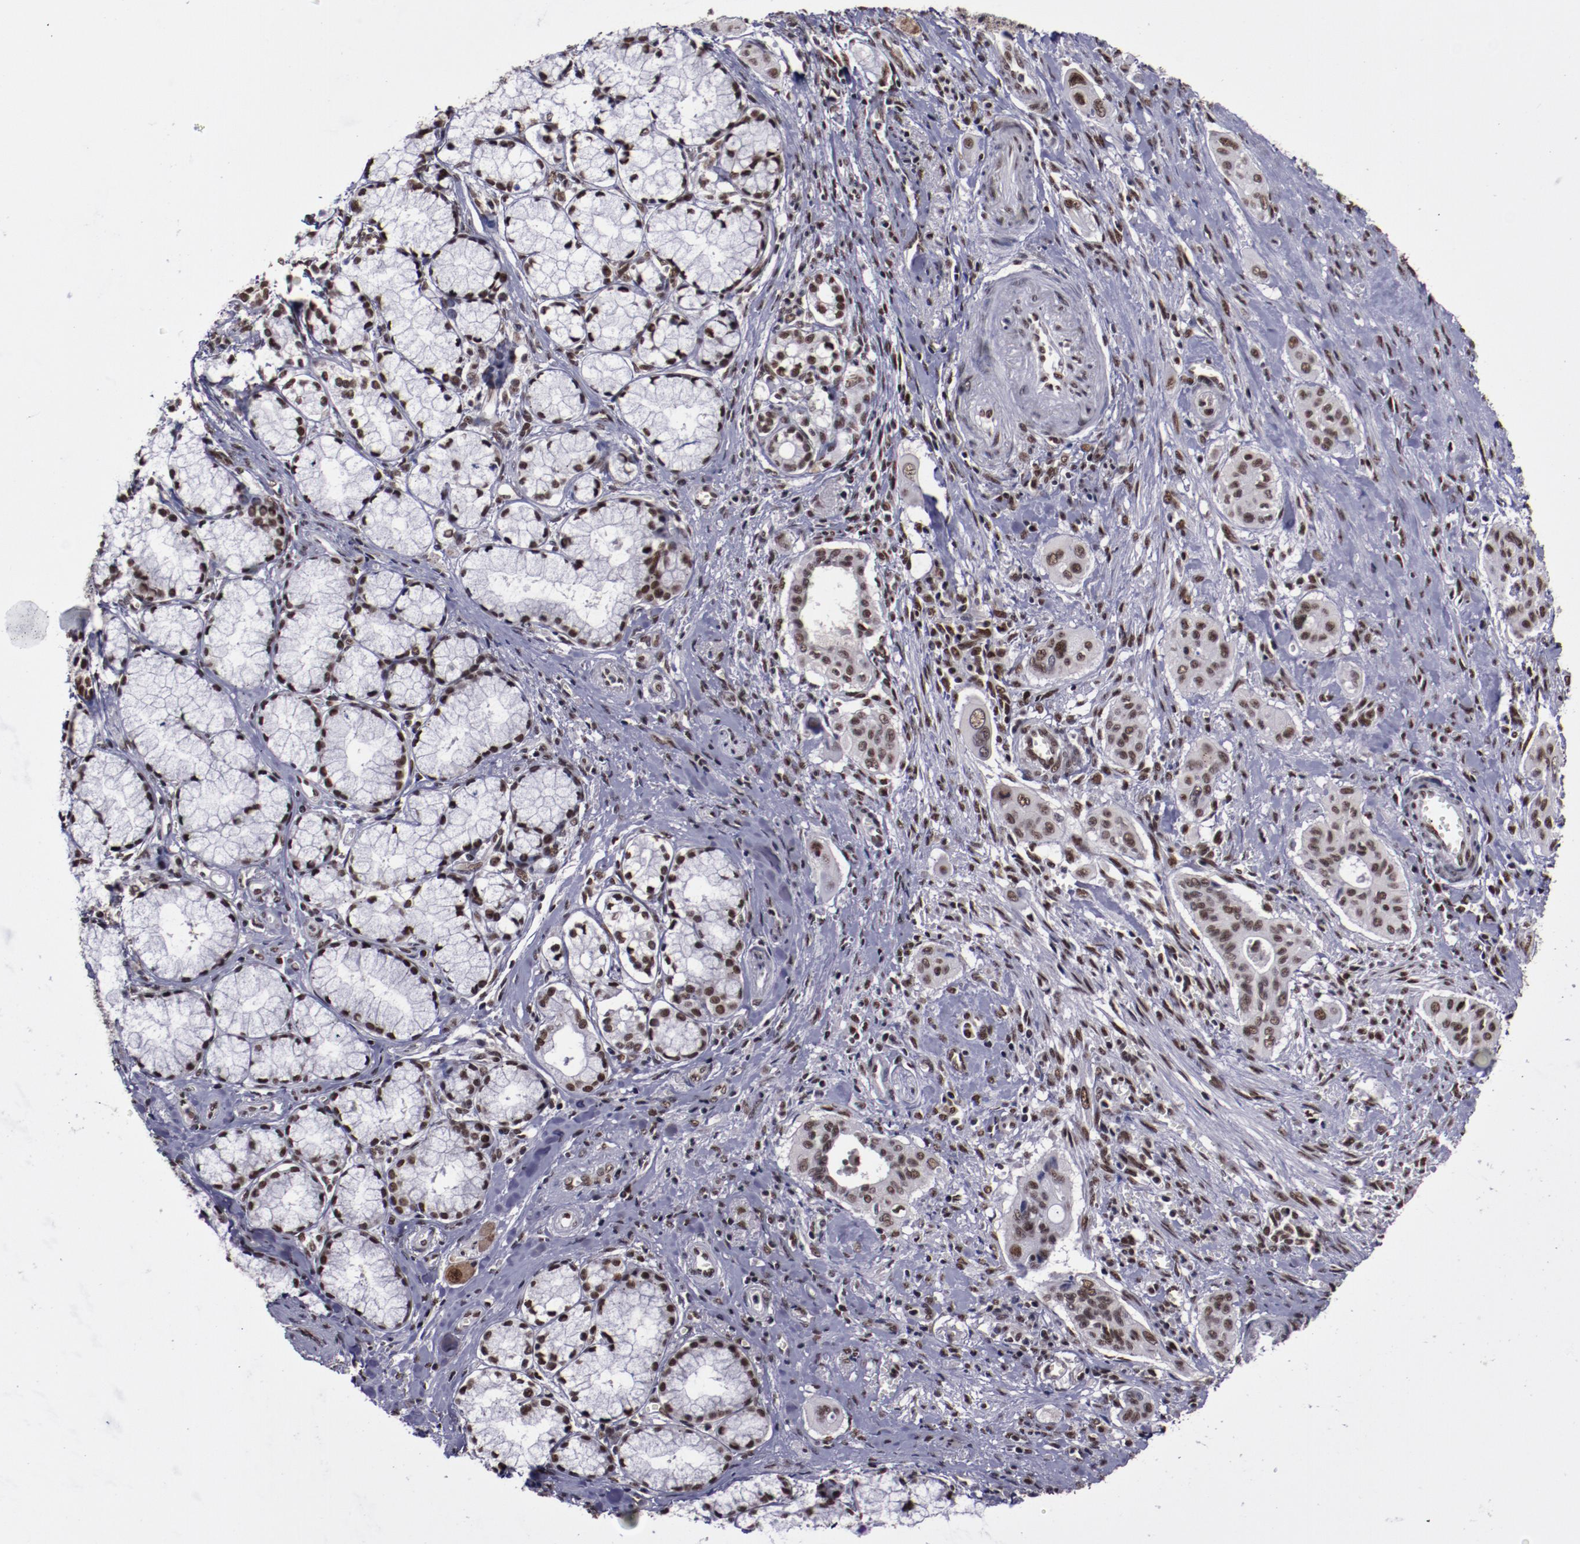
{"staining": {"intensity": "moderate", "quantity": ">75%", "location": "nuclear"}, "tissue": "pancreatic cancer", "cell_type": "Tumor cells", "image_type": "cancer", "snomed": [{"axis": "morphology", "description": "Adenocarcinoma, NOS"}, {"axis": "topography", "description": "Pancreas"}], "caption": "Pancreatic adenocarcinoma stained for a protein (brown) exhibits moderate nuclear positive staining in about >75% of tumor cells.", "gene": "ERH", "patient": {"sex": "male", "age": 77}}